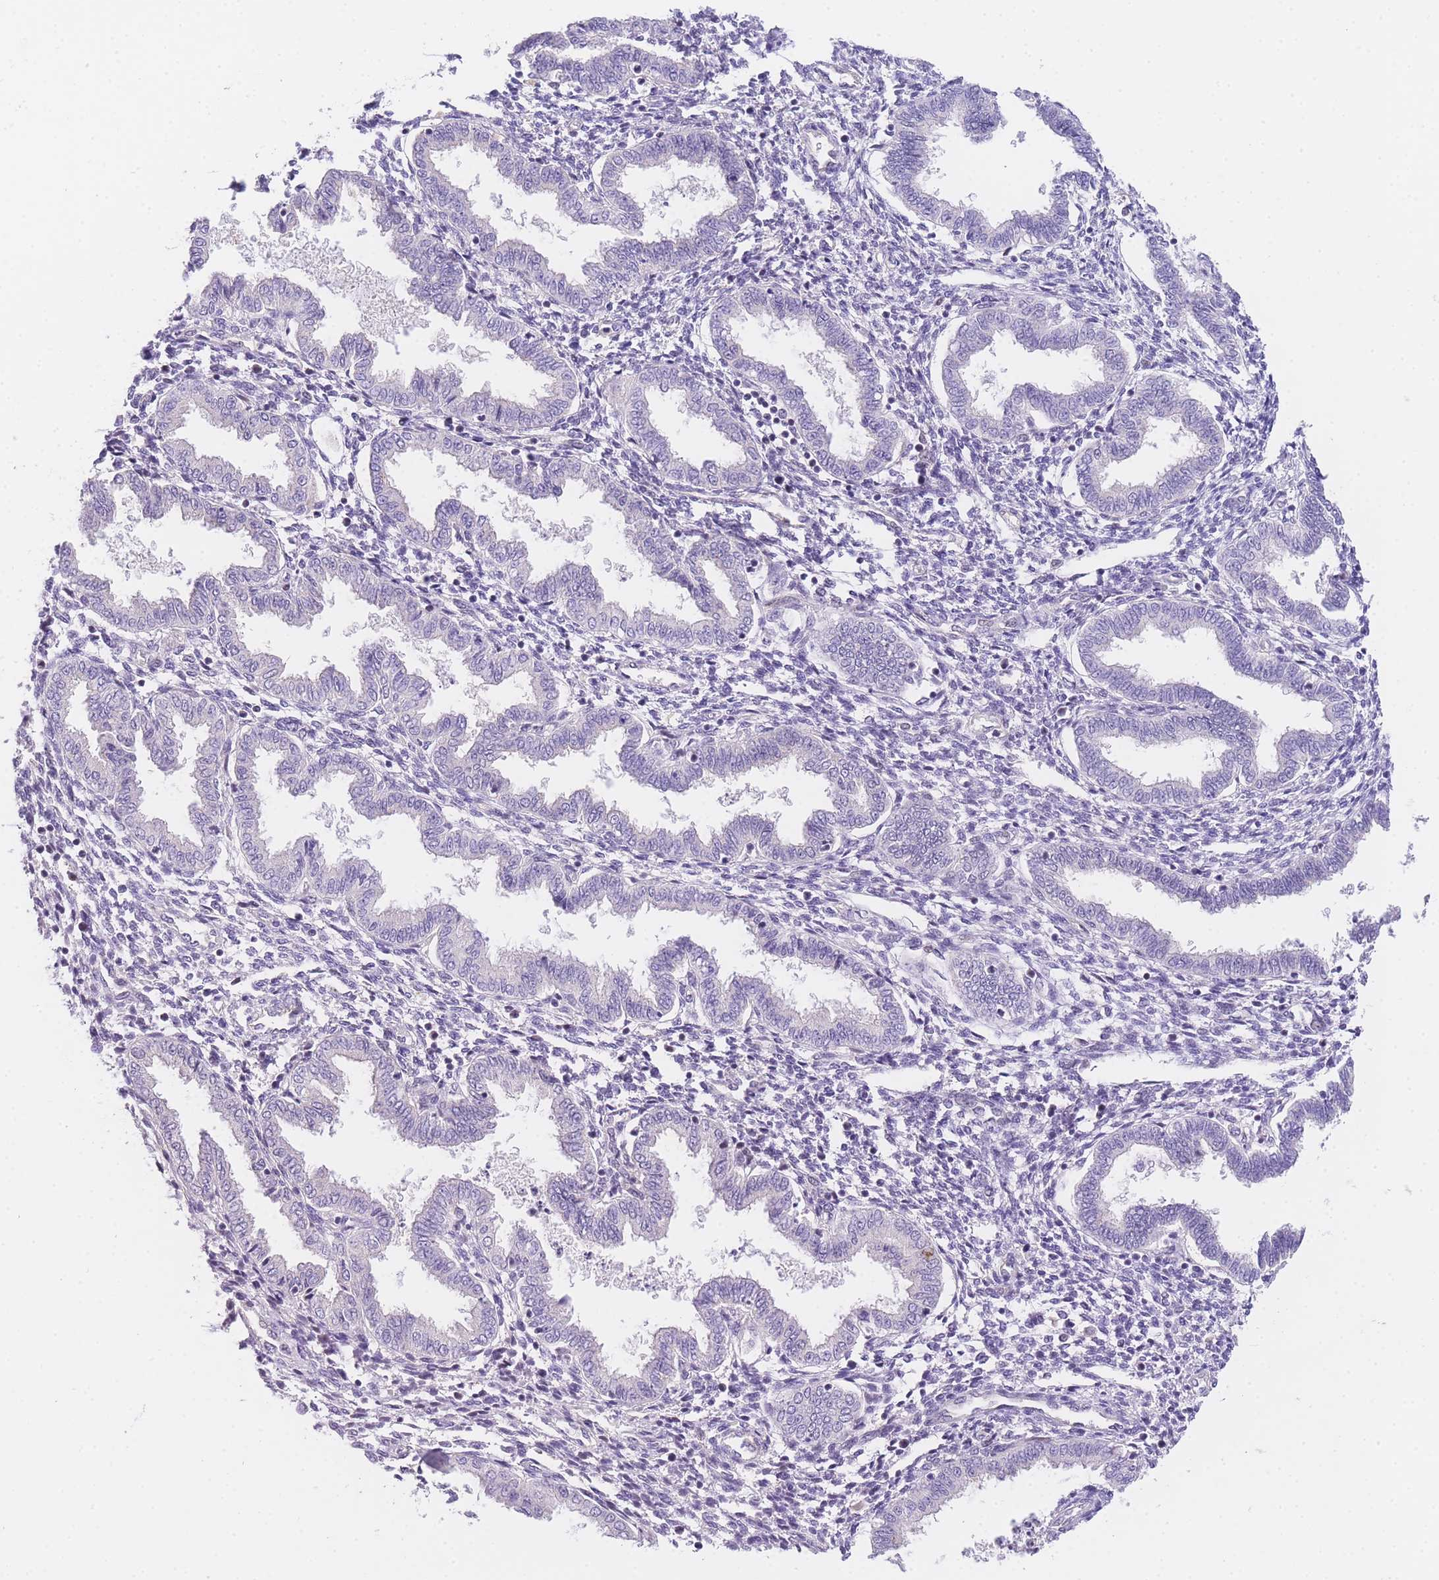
{"staining": {"intensity": "negative", "quantity": "none", "location": "none"}, "tissue": "endometrium", "cell_type": "Cells in endometrial stroma", "image_type": "normal", "snomed": [{"axis": "morphology", "description": "Normal tissue, NOS"}, {"axis": "topography", "description": "Endometrium"}], "caption": "Image shows no protein expression in cells in endometrial stroma of unremarkable endometrium.", "gene": "SLC35F2", "patient": {"sex": "female", "age": 33}}